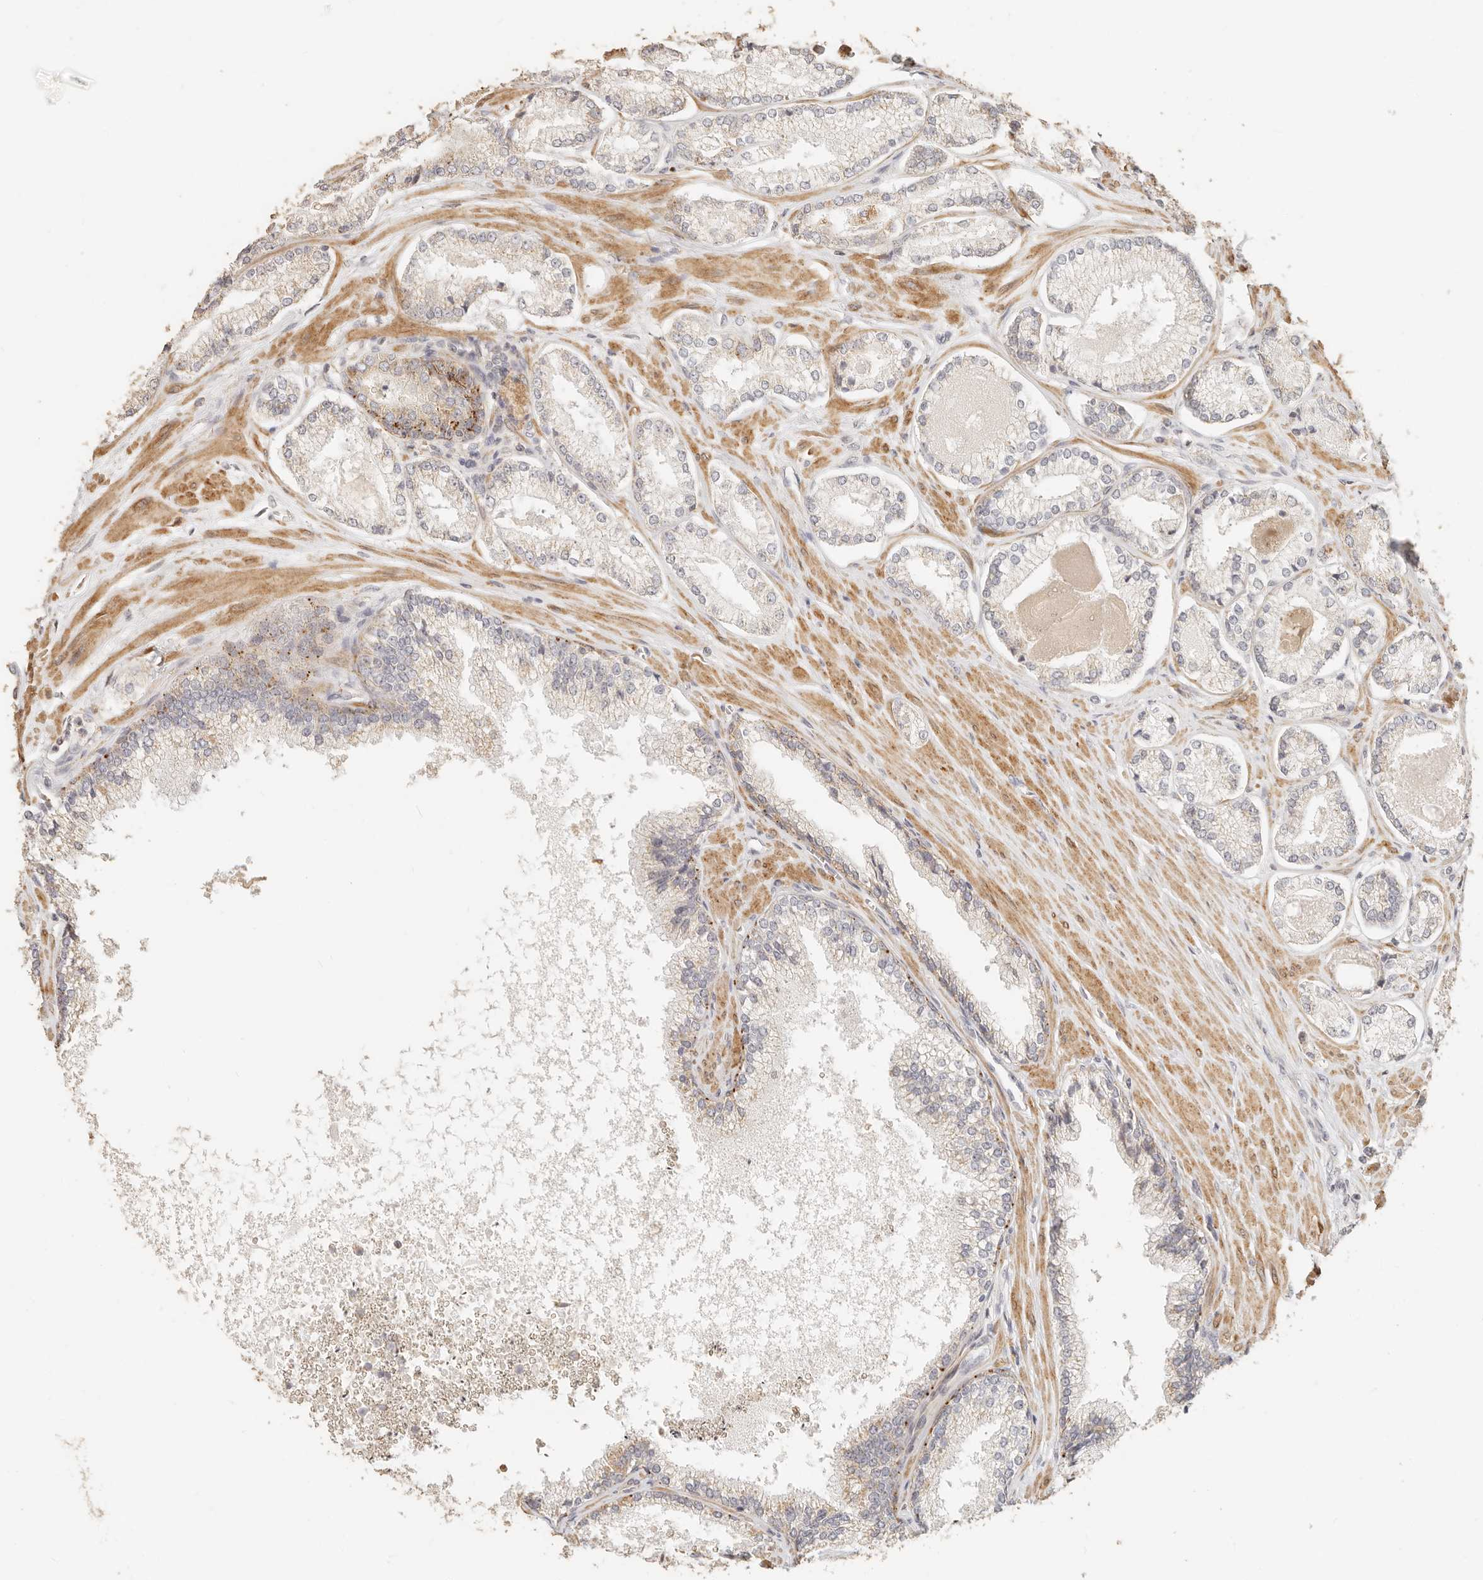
{"staining": {"intensity": "negative", "quantity": "none", "location": "none"}, "tissue": "prostate cancer", "cell_type": "Tumor cells", "image_type": "cancer", "snomed": [{"axis": "morphology", "description": "Adenocarcinoma, High grade"}, {"axis": "topography", "description": "Prostate"}], "caption": "This photomicrograph is of prostate cancer stained with IHC to label a protein in brown with the nuclei are counter-stained blue. There is no positivity in tumor cells.", "gene": "PTPN22", "patient": {"sex": "male", "age": 73}}